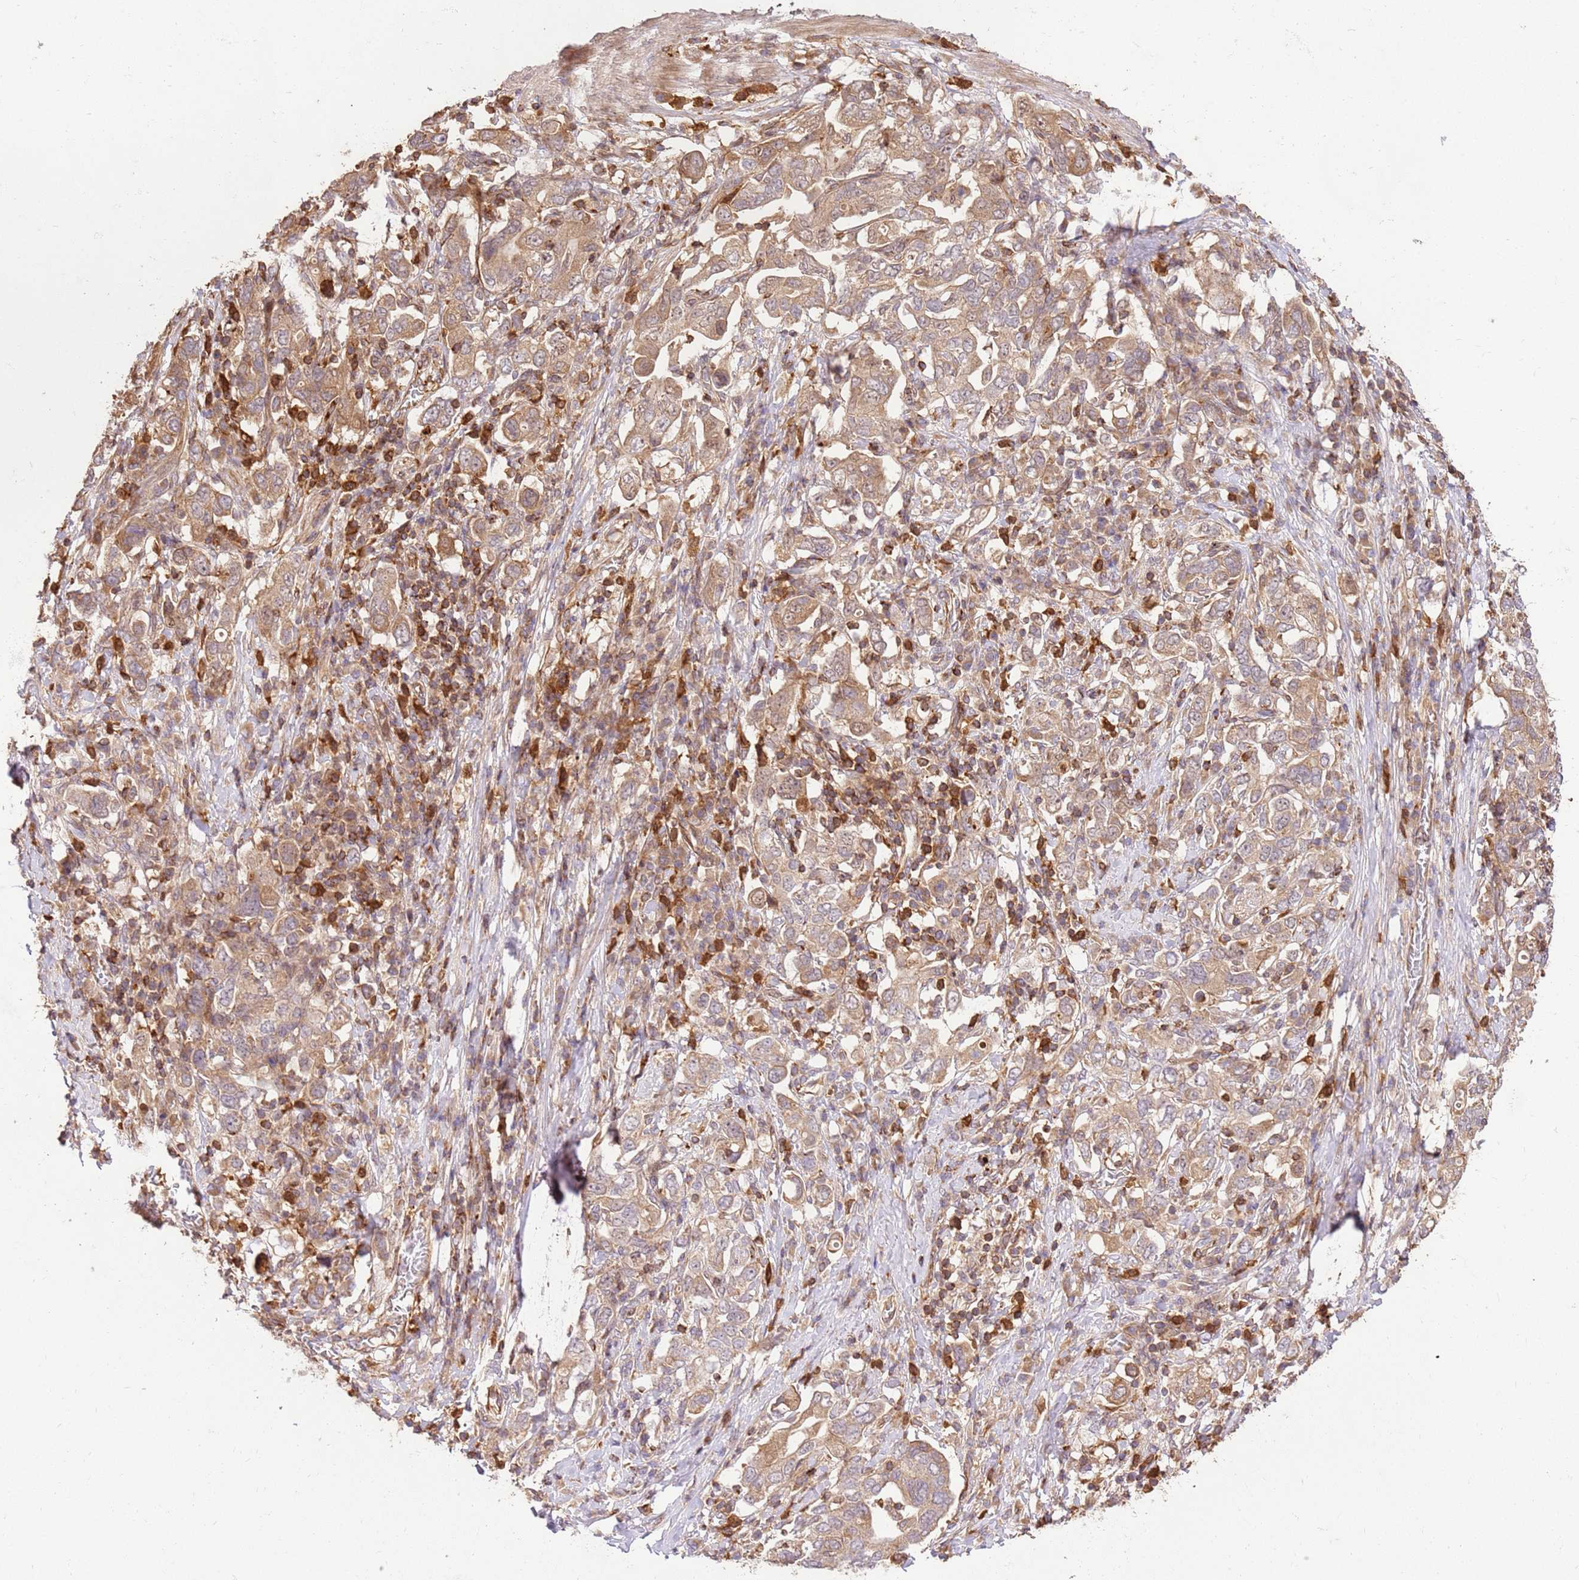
{"staining": {"intensity": "weak", "quantity": ">75%", "location": "cytoplasmic/membranous"}, "tissue": "stomach cancer", "cell_type": "Tumor cells", "image_type": "cancer", "snomed": [{"axis": "morphology", "description": "Adenocarcinoma, NOS"}, {"axis": "topography", "description": "Stomach, upper"}, {"axis": "topography", "description": "Stomach"}], "caption": "Immunohistochemical staining of stomach cancer (adenocarcinoma) exhibits weak cytoplasmic/membranous protein positivity in about >75% of tumor cells.", "gene": "KATNAL2", "patient": {"sex": "male", "age": 62}}